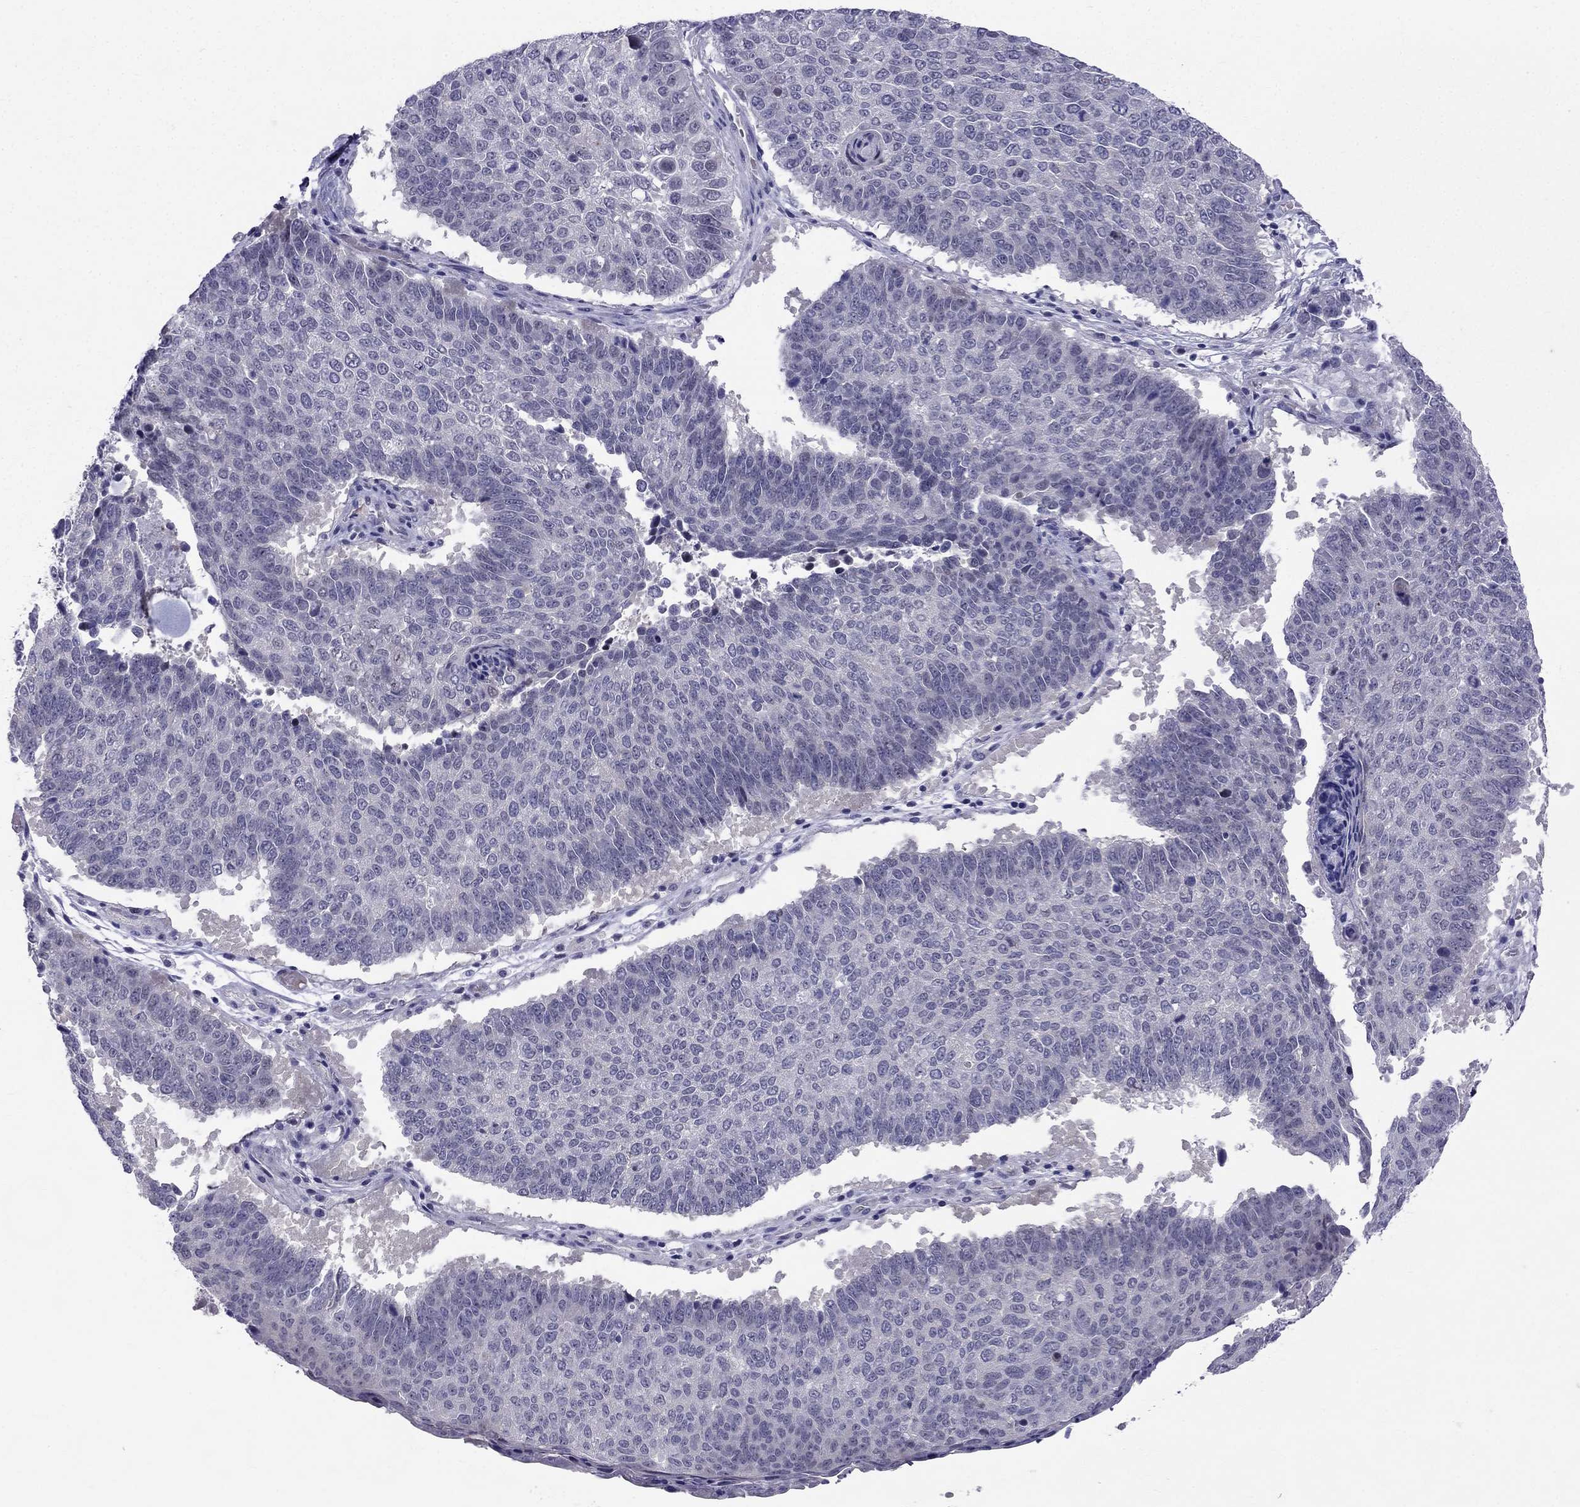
{"staining": {"intensity": "negative", "quantity": "none", "location": "none"}, "tissue": "lung cancer", "cell_type": "Tumor cells", "image_type": "cancer", "snomed": [{"axis": "morphology", "description": "Squamous cell carcinoma, NOS"}, {"axis": "topography", "description": "Lung"}], "caption": "Immunohistochemistry (IHC) photomicrograph of lung squamous cell carcinoma stained for a protein (brown), which exhibits no expression in tumor cells.", "gene": "BAG5", "patient": {"sex": "male", "age": 73}}